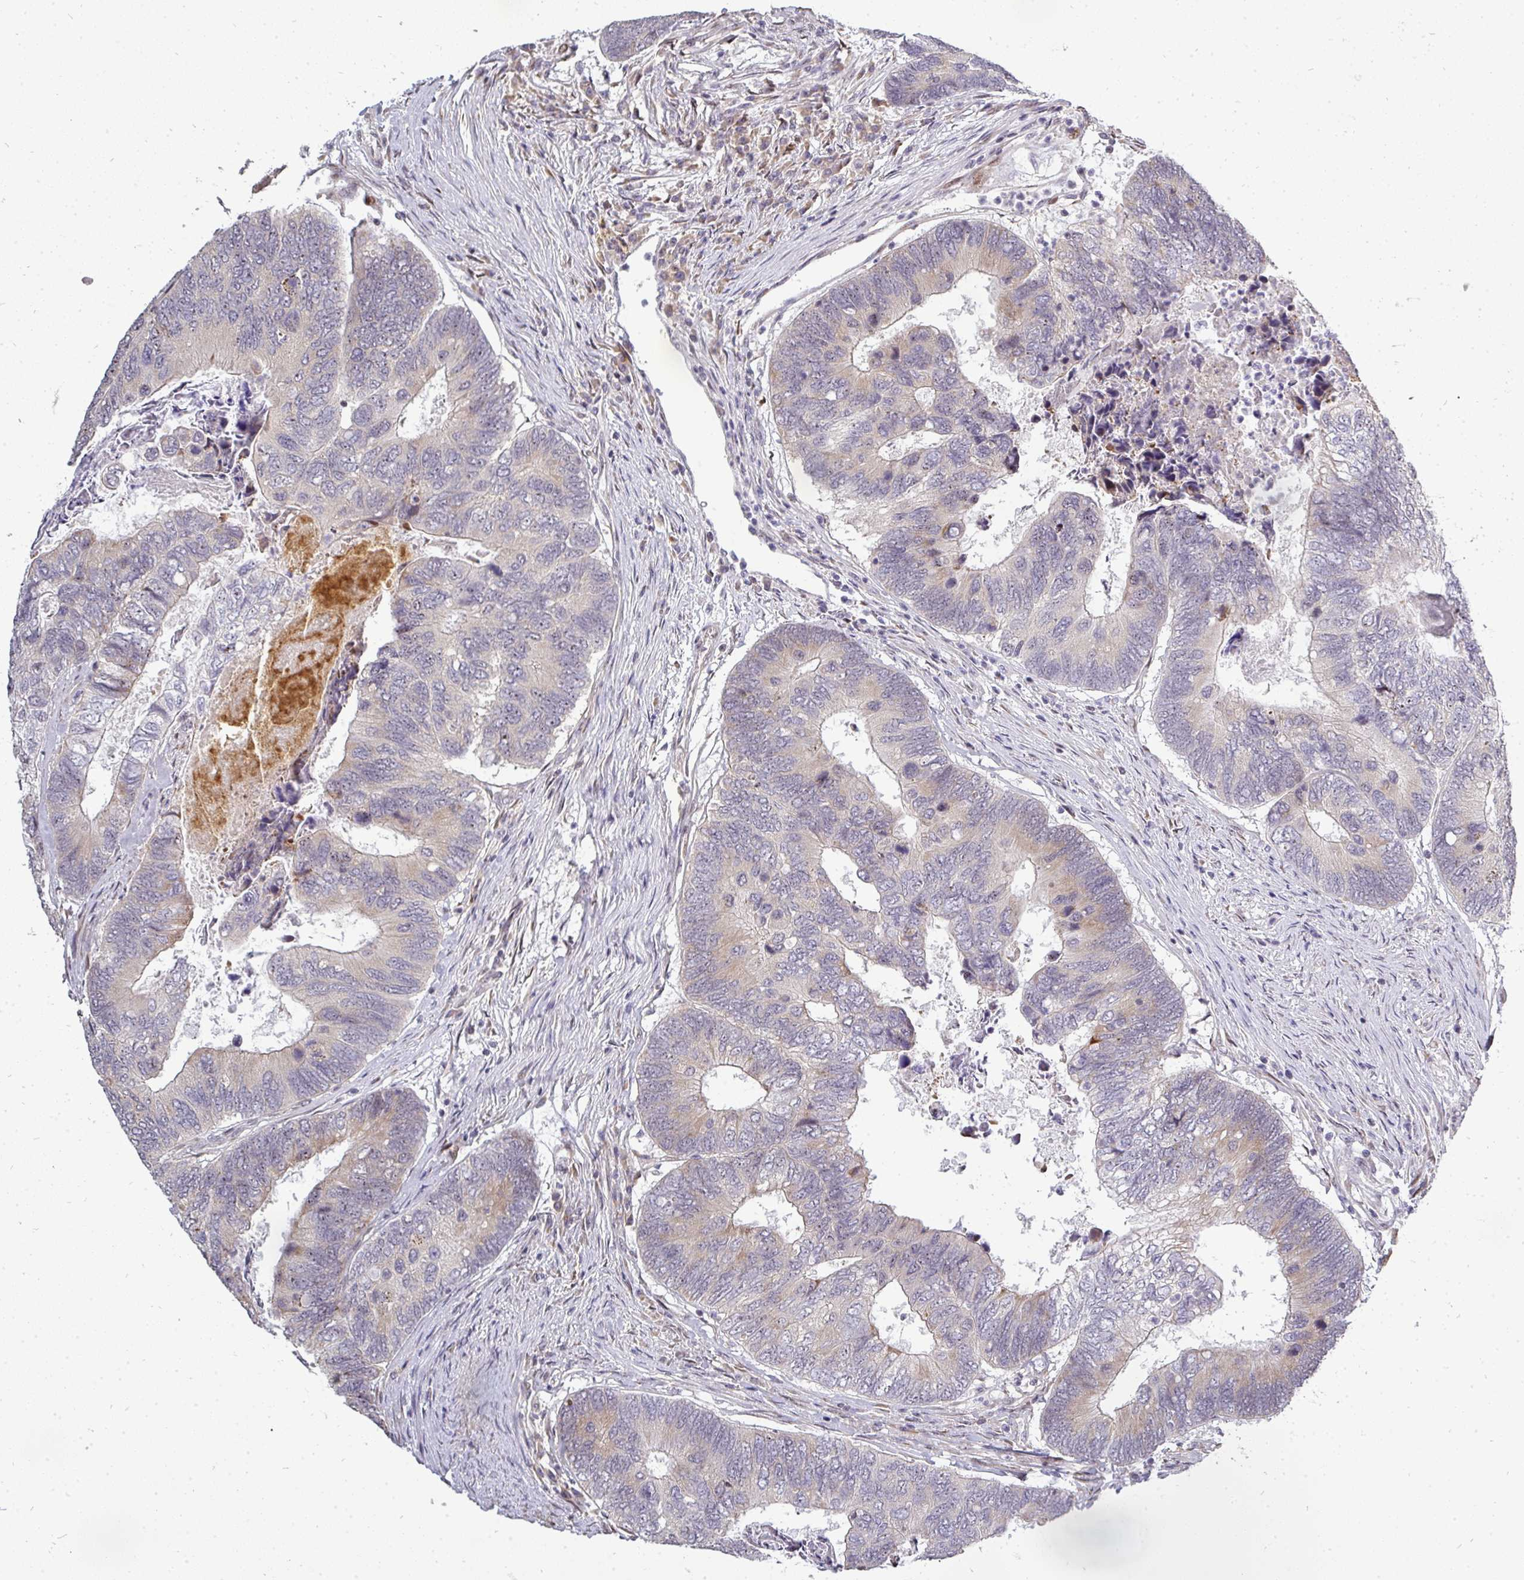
{"staining": {"intensity": "weak", "quantity": "<25%", "location": "cytoplasmic/membranous"}, "tissue": "colorectal cancer", "cell_type": "Tumor cells", "image_type": "cancer", "snomed": [{"axis": "morphology", "description": "Adenocarcinoma, NOS"}, {"axis": "topography", "description": "Colon"}], "caption": "Tumor cells are negative for brown protein staining in colorectal adenocarcinoma. The staining was performed using DAB to visualize the protein expression in brown, while the nuclei were stained in blue with hematoxylin (Magnification: 20x).", "gene": "PATZ1", "patient": {"sex": "female", "age": 67}}